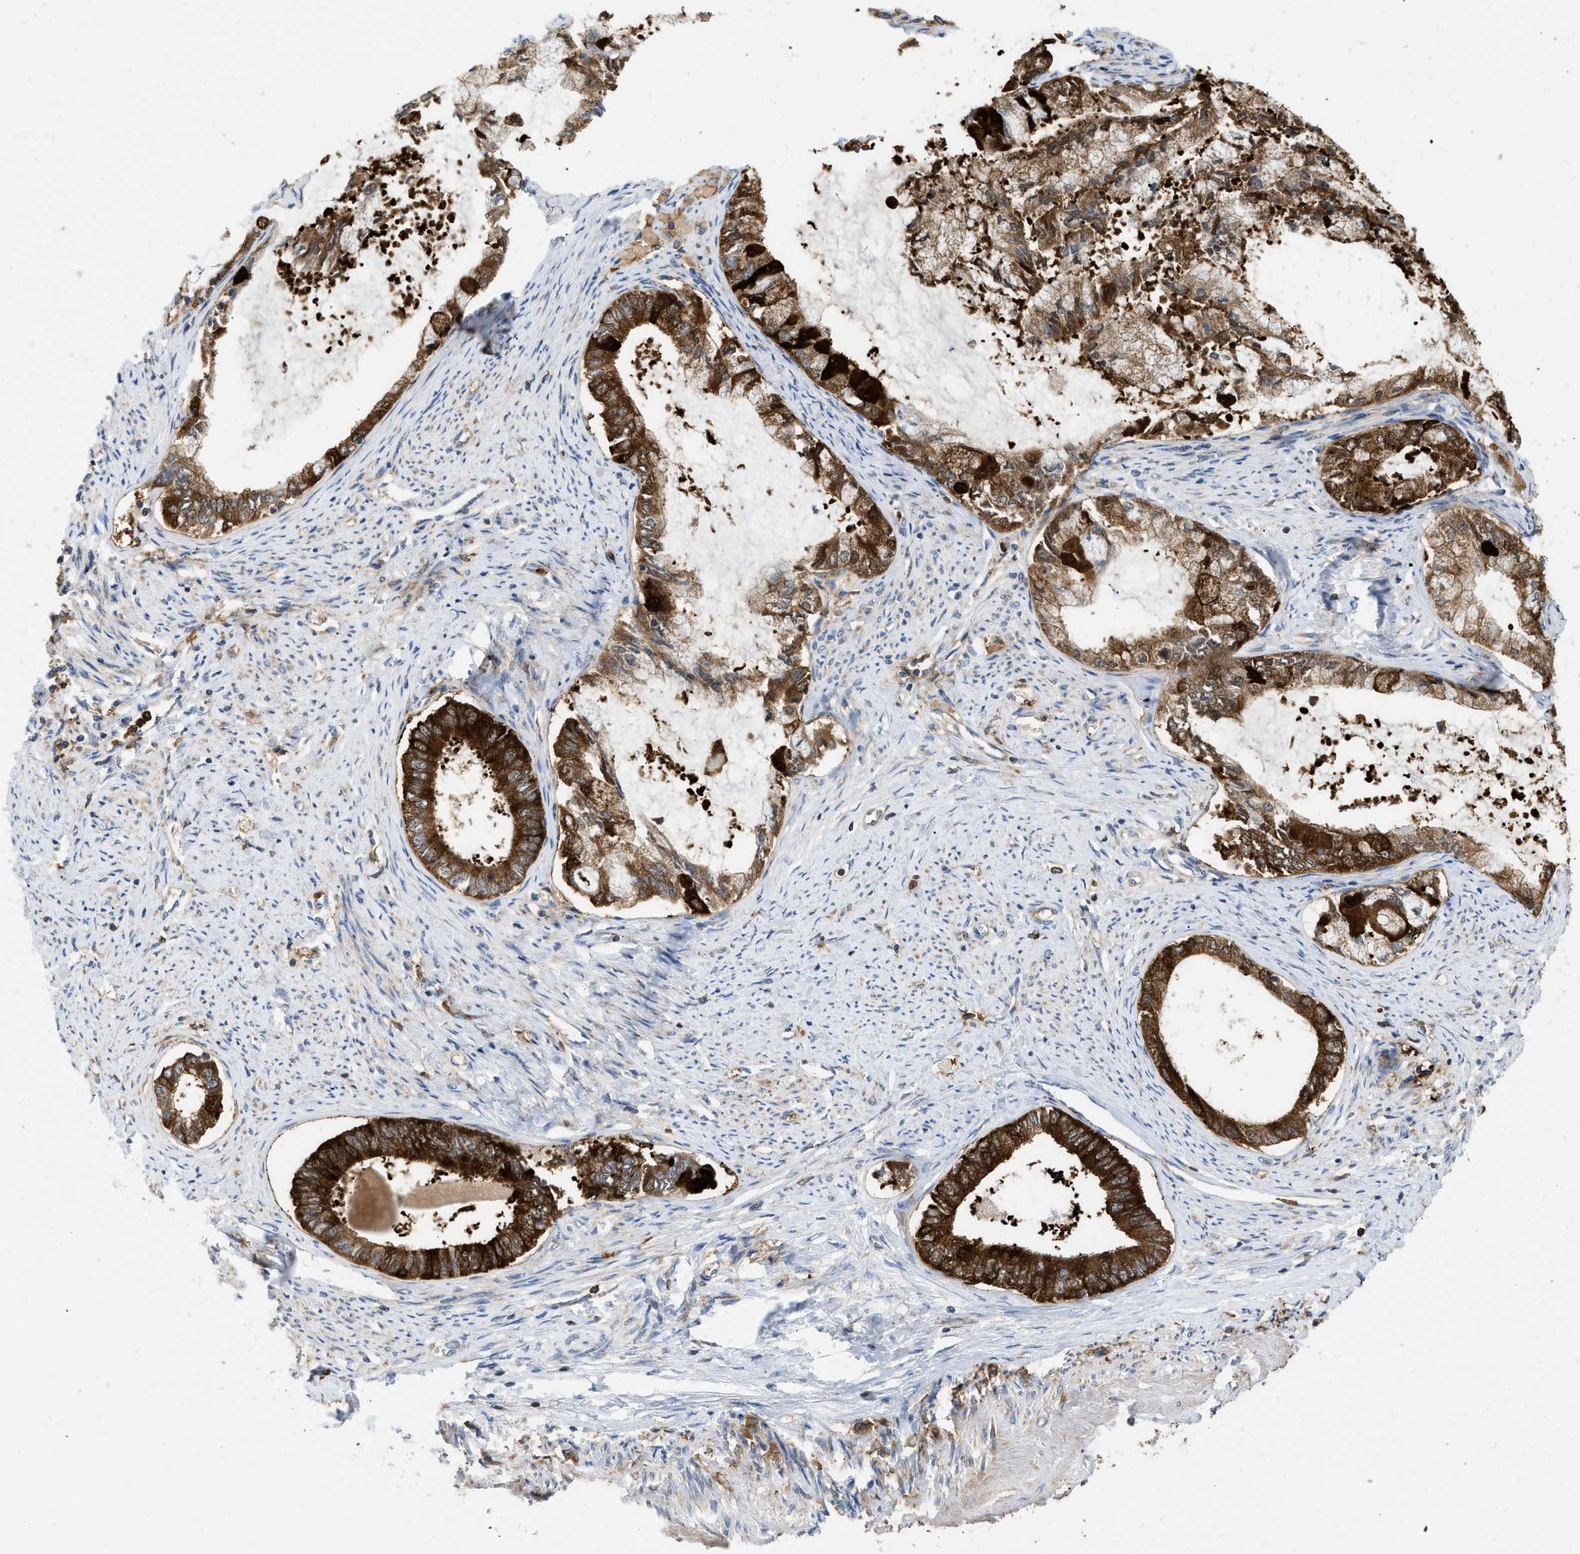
{"staining": {"intensity": "strong", "quantity": ">75%", "location": "cytoplasmic/membranous"}, "tissue": "endometrial cancer", "cell_type": "Tumor cells", "image_type": "cancer", "snomed": [{"axis": "morphology", "description": "Adenocarcinoma, NOS"}, {"axis": "topography", "description": "Endometrium"}], "caption": "Protein staining demonstrates strong cytoplasmic/membranous expression in approximately >75% of tumor cells in endometrial adenocarcinoma.", "gene": "GPAT4", "patient": {"sex": "female", "age": 86}}